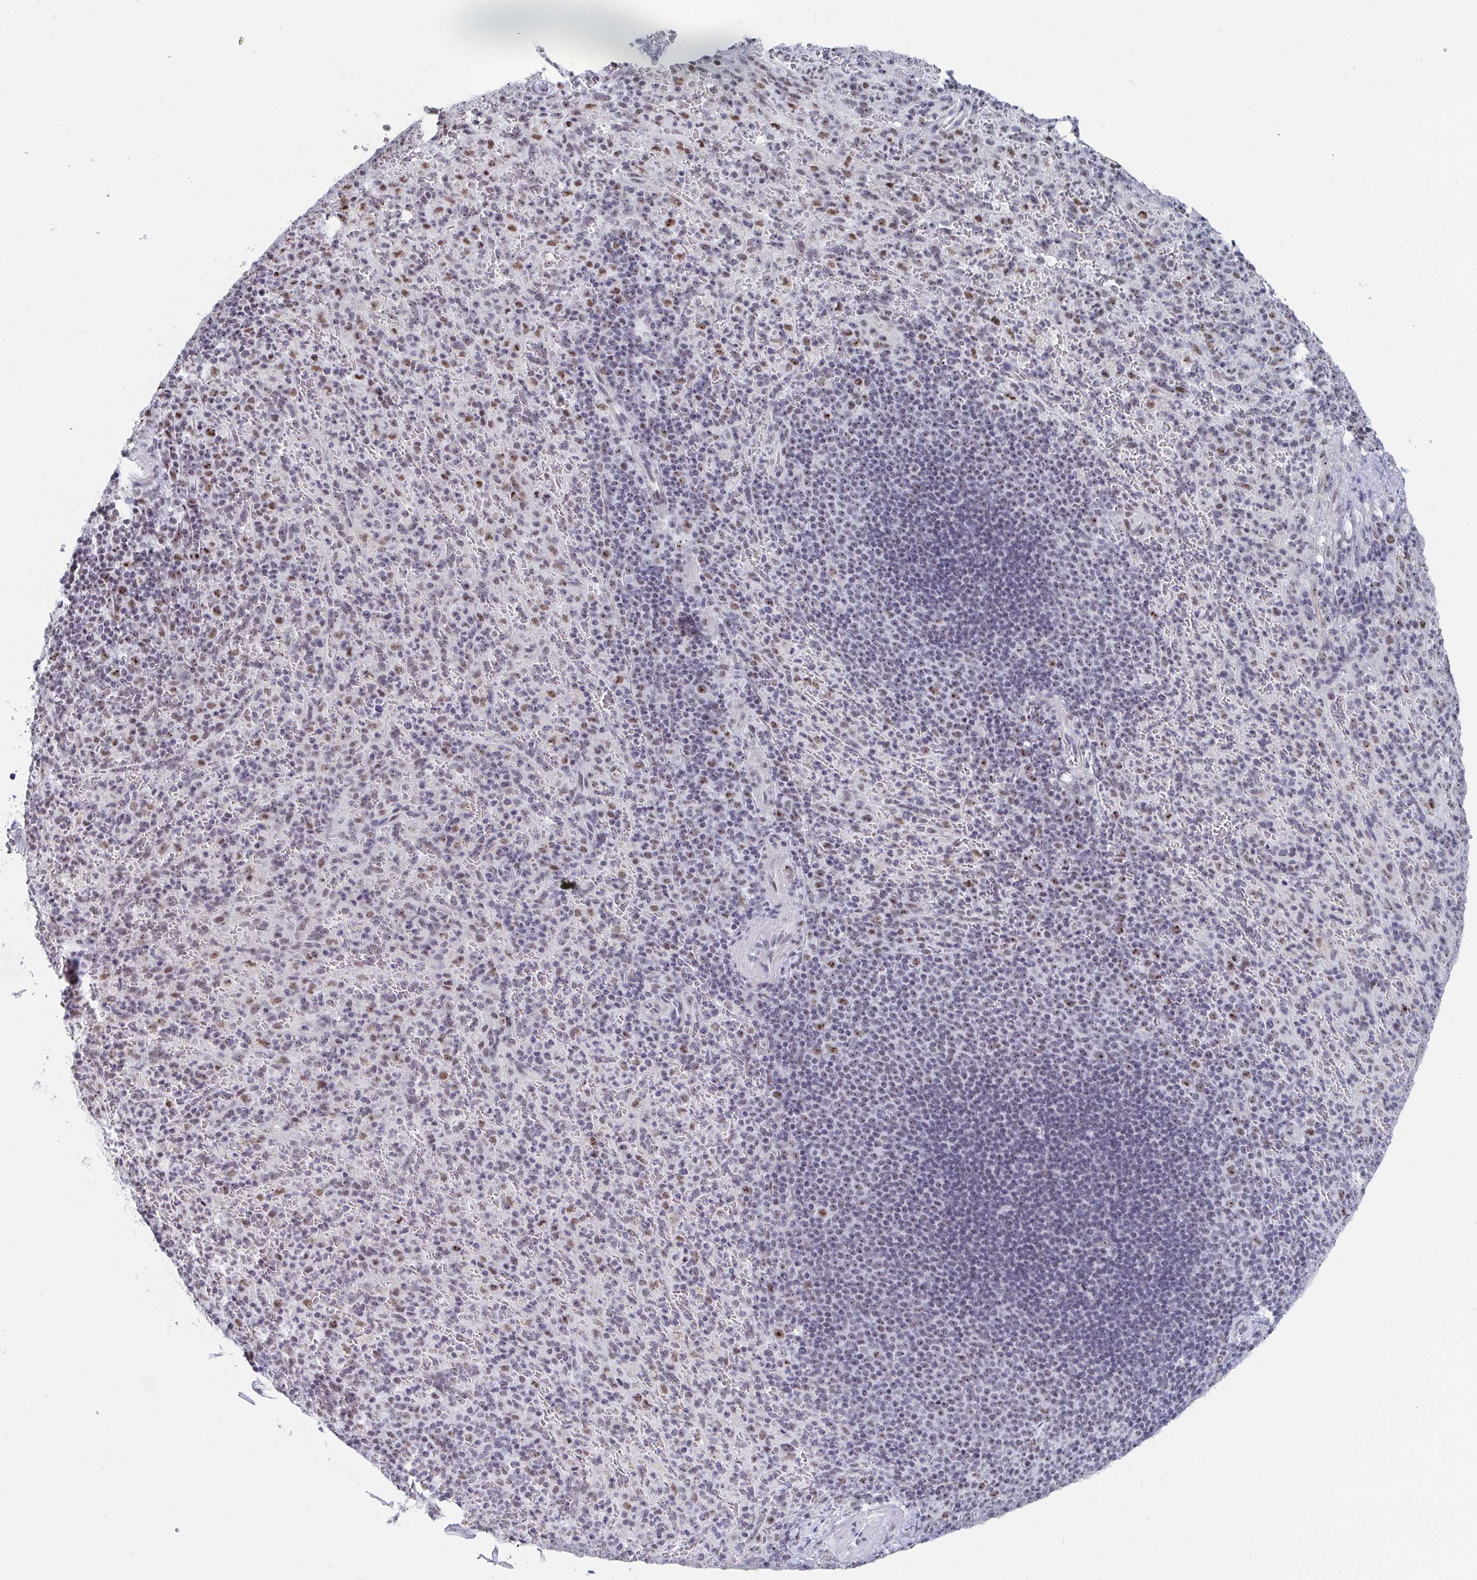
{"staining": {"intensity": "moderate", "quantity": "25%-75%", "location": "nuclear"}, "tissue": "spleen", "cell_type": "Cells in red pulp", "image_type": "normal", "snomed": [{"axis": "morphology", "description": "Normal tissue, NOS"}, {"axis": "topography", "description": "Spleen"}], "caption": "A medium amount of moderate nuclear expression is identified in about 25%-75% of cells in red pulp in normal spleen. Nuclei are stained in blue.", "gene": "SIRT7", "patient": {"sex": "male", "age": 57}}